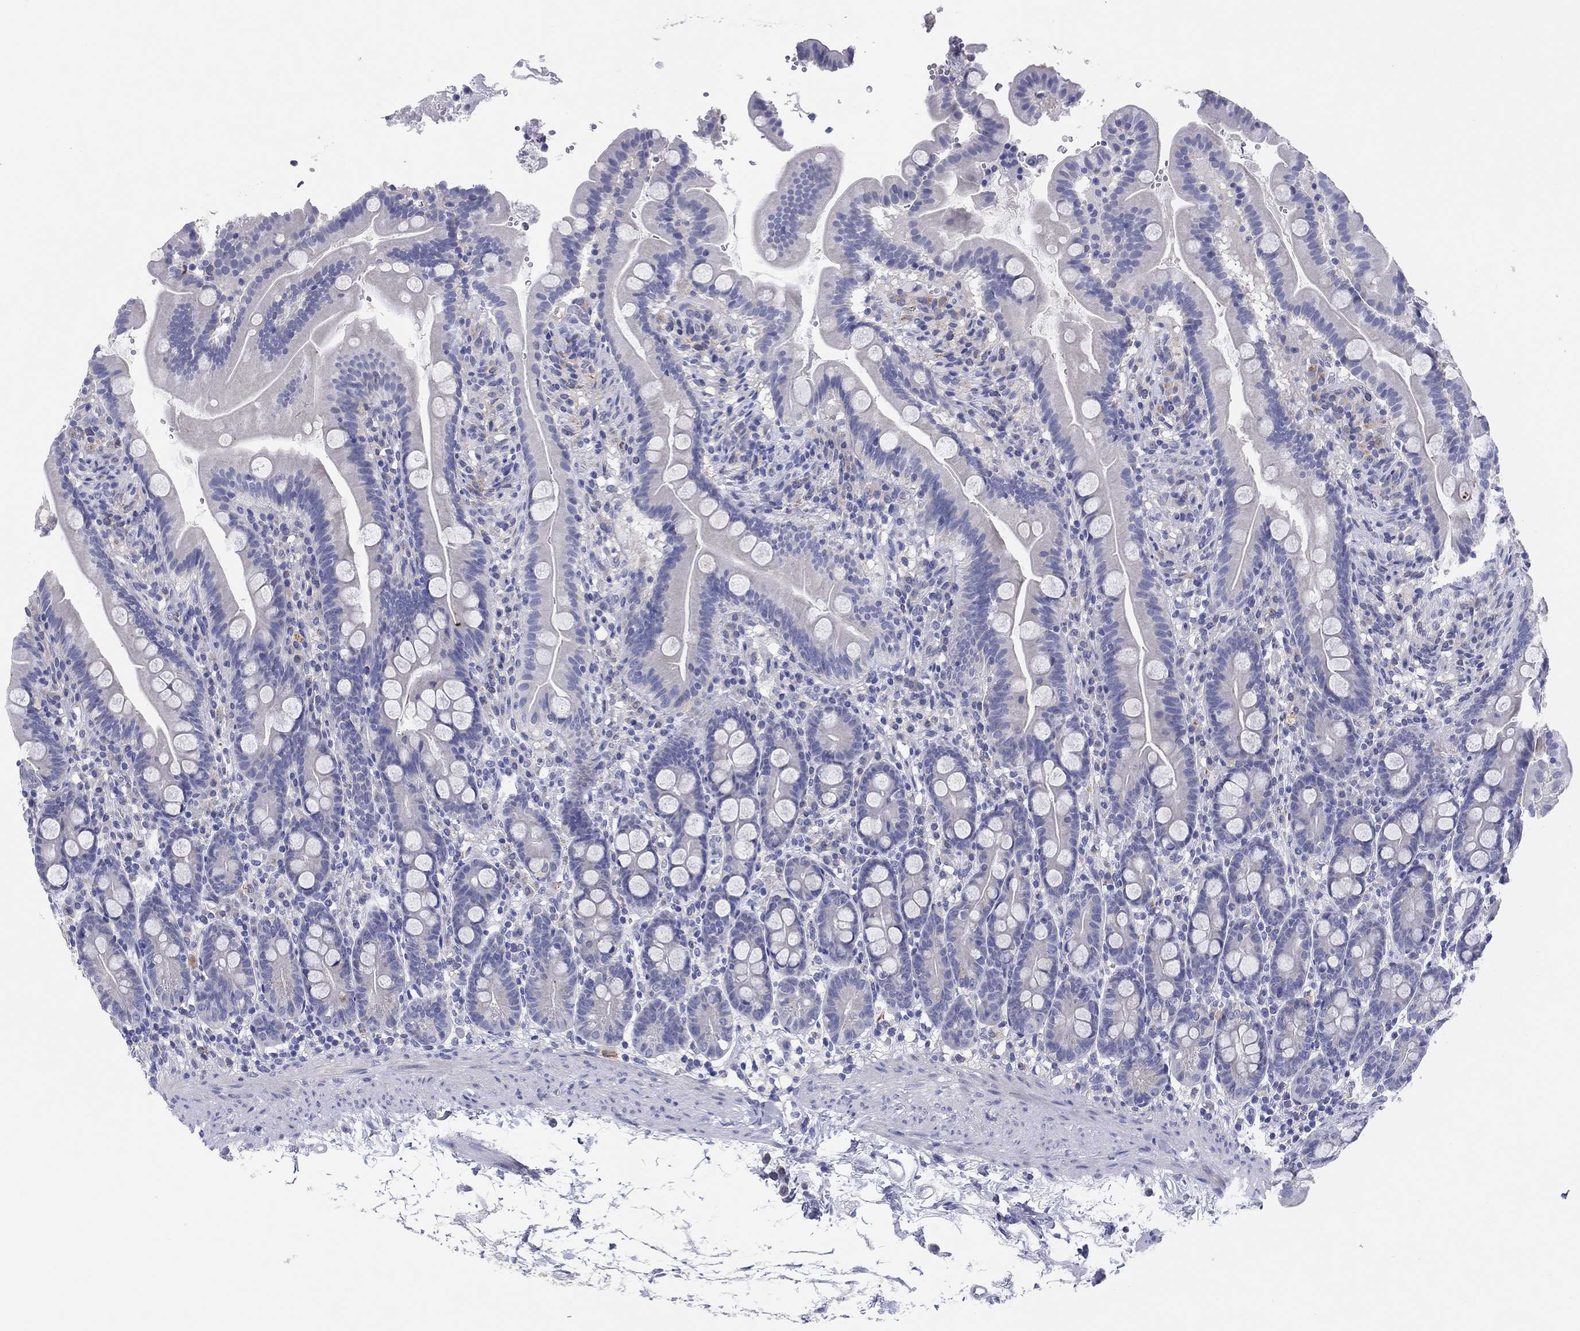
{"staining": {"intensity": "negative", "quantity": "none", "location": "none"}, "tissue": "small intestine", "cell_type": "Glandular cells", "image_type": "normal", "snomed": [{"axis": "morphology", "description": "Normal tissue, NOS"}, {"axis": "topography", "description": "Small intestine"}], "caption": "Small intestine stained for a protein using immunohistochemistry (IHC) demonstrates no expression glandular cells.", "gene": "HDC", "patient": {"sex": "female", "age": 44}}